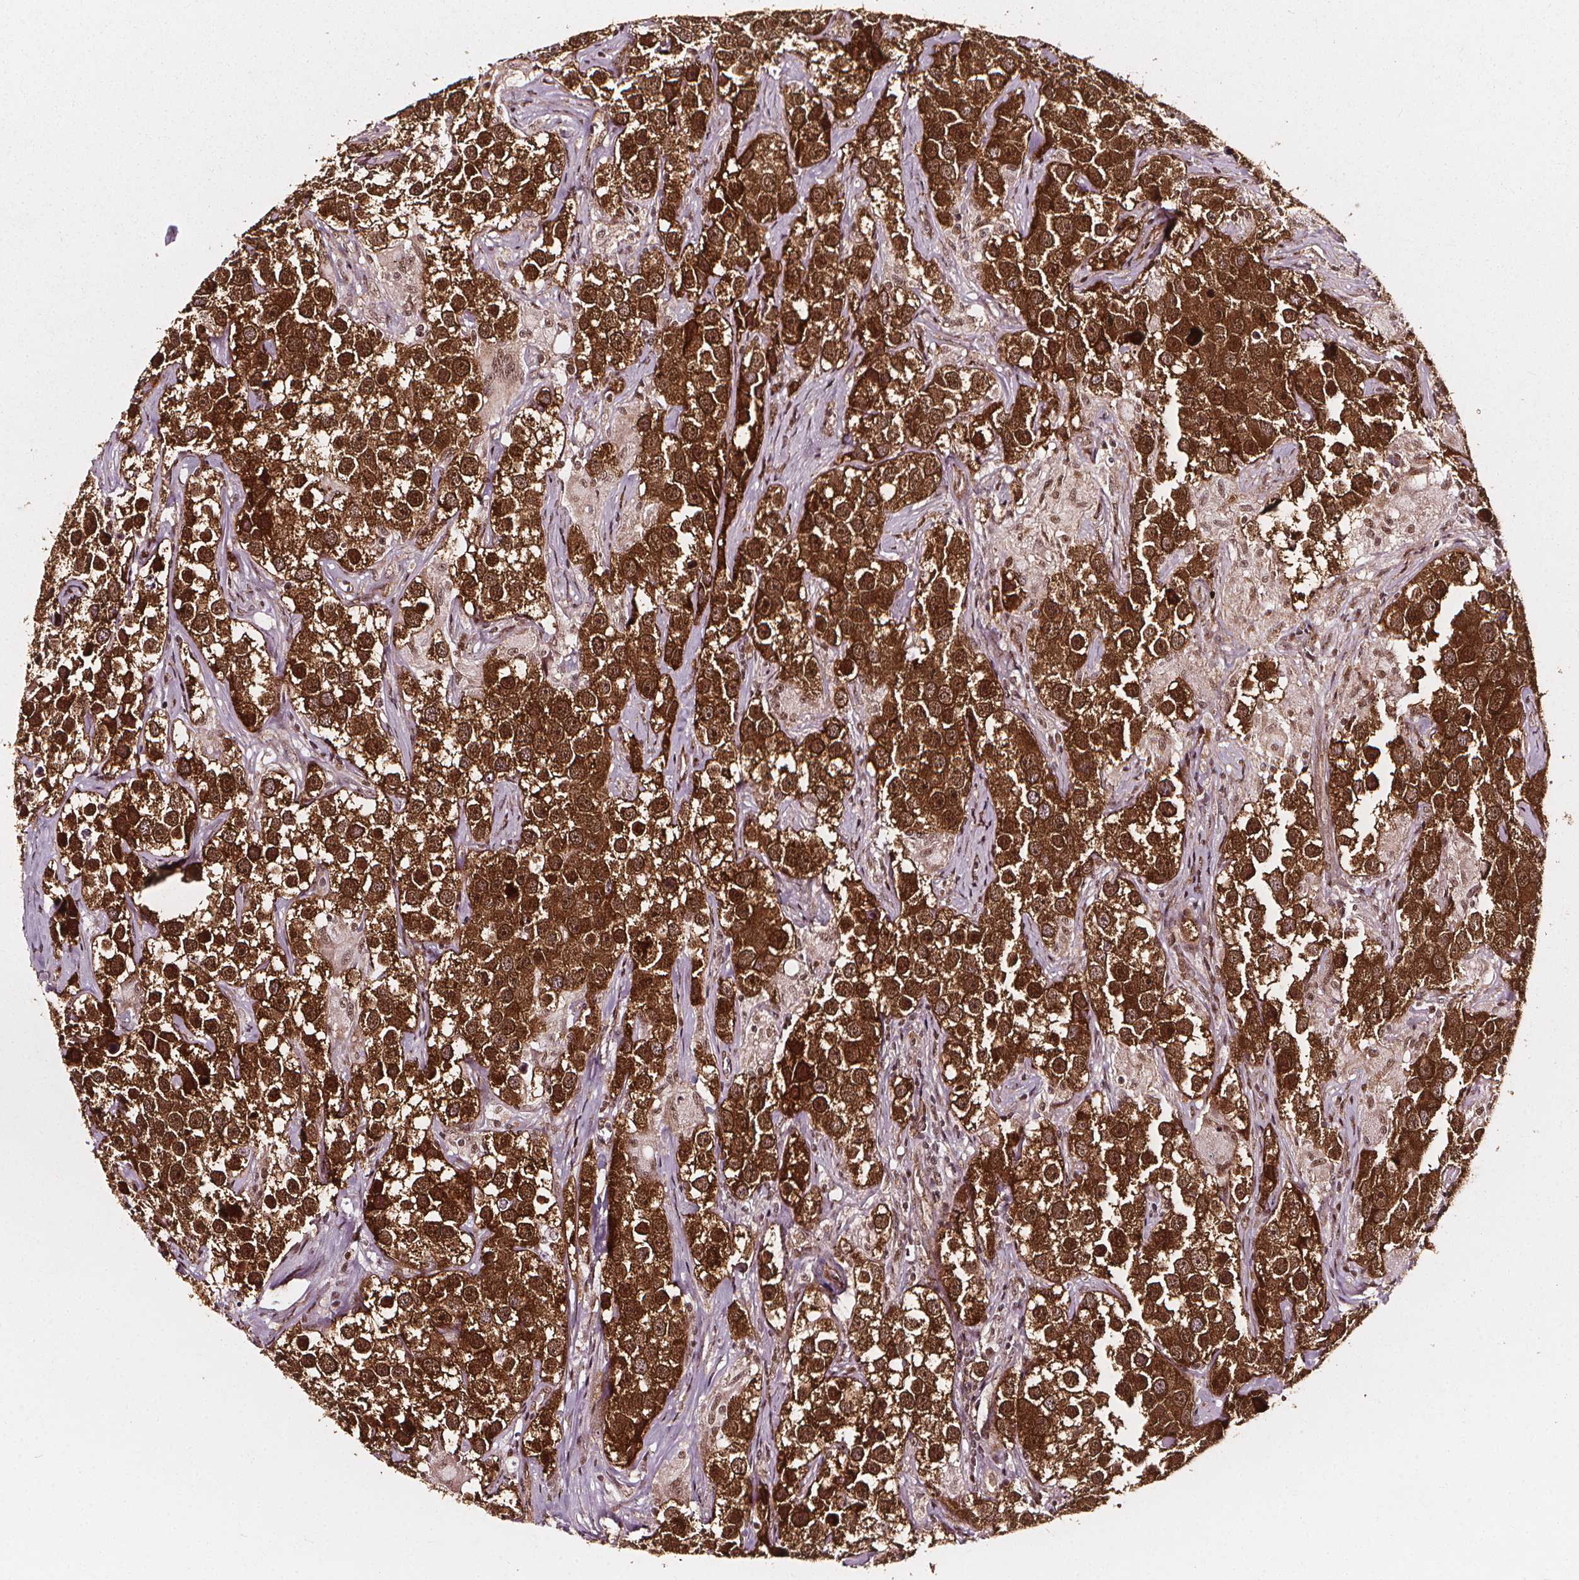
{"staining": {"intensity": "strong", "quantity": ">75%", "location": "cytoplasmic/membranous,nuclear"}, "tissue": "testis cancer", "cell_type": "Tumor cells", "image_type": "cancer", "snomed": [{"axis": "morphology", "description": "Seminoma, NOS"}, {"axis": "topography", "description": "Testis"}], "caption": "Immunohistochemical staining of human testis cancer (seminoma) exhibits high levels of strong cytoplasmic/membranous and nuclear expression in about >75% of tumor cells.", "gene": "SMN1", "patient": {"sex": "male", "age": 49}}